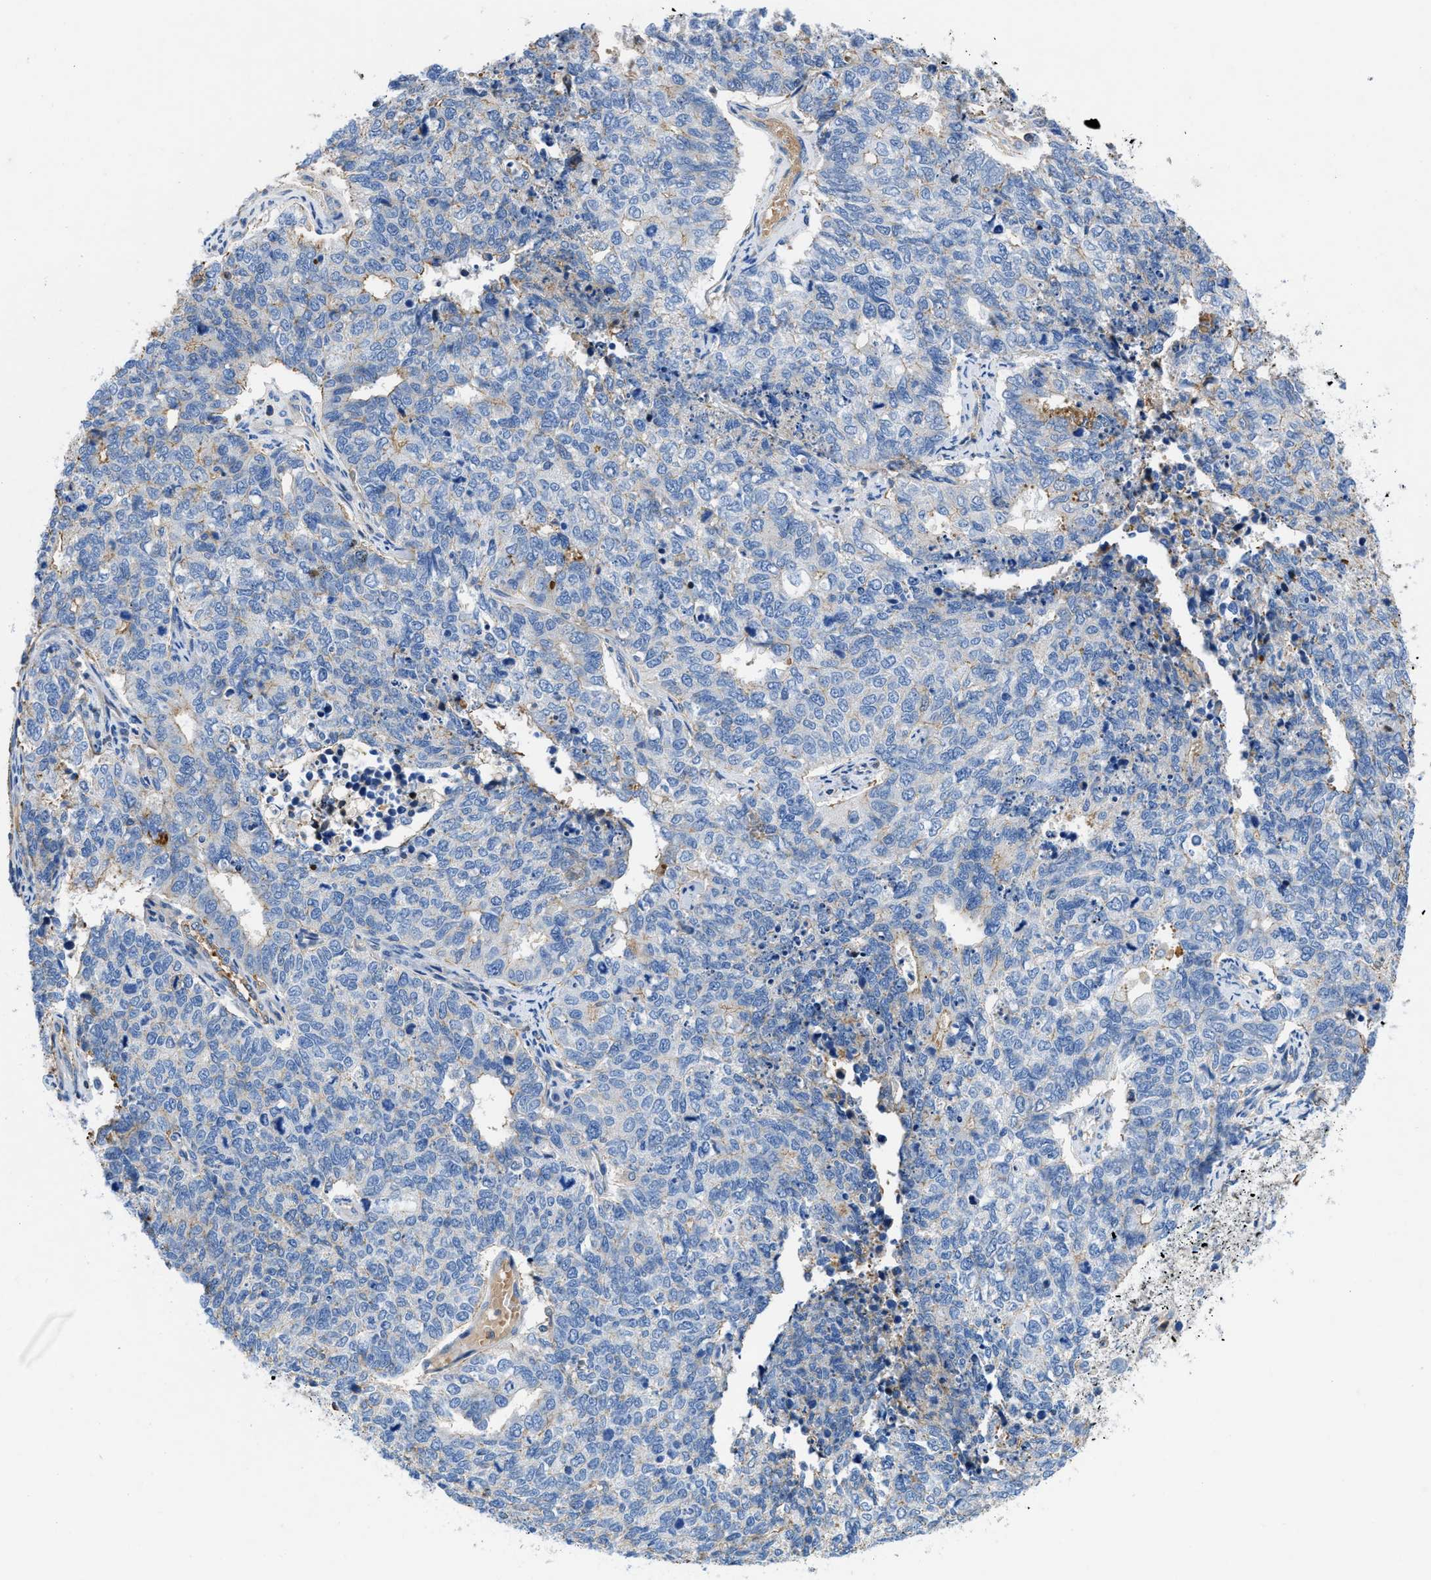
{"staining": {"intensity": "weak", "quantity": "<25%", "location": "cytoplasmic/membranous"}, "tissue": "cervical cancer", "cell_type": "Tumor cells", "image_type": "cancer", "snomed": [{"axis": "morphology", "description": "Squamous cell carcinoma, NOS"}, {"axis": "topography", "description": "Cervix"}], "caption": "A photomicrograph of cervical cancer (squamous cell carcinoma) stained for a protein exhibits no brown staining in tumor cells.", "gene": "ATP6V0D1", "patient": {"sex": "female", "age": 63}}